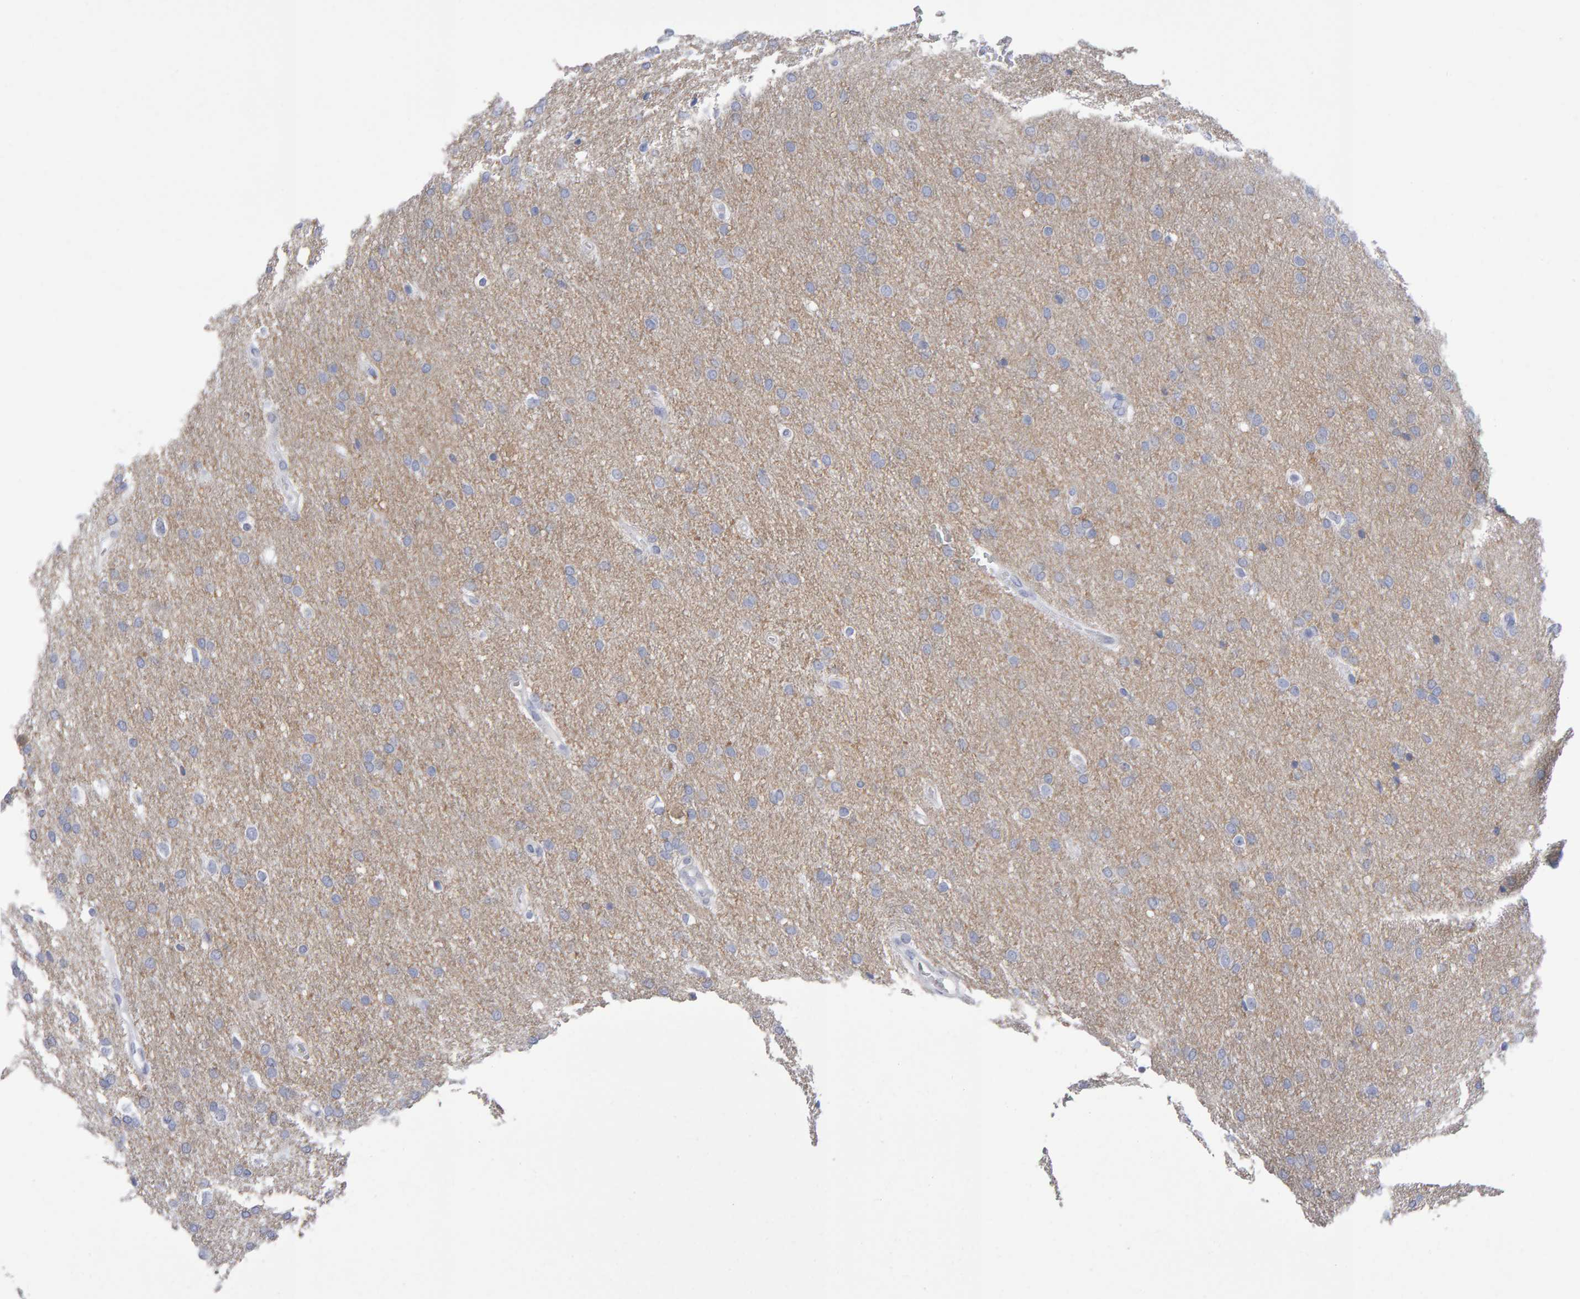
{"staining": {"intensity": "negative", "quantity": "none", "location": "none"}, "tissue": "glioma", "cell_type": "Tumor cells", "image_type": "cancer", "snomed": [{"axis": "morphology", "description": "Glioma, malignant, Low grade"}, {"axis": "topography", "description": "Brain"}], "caption": "High magnification brightfield microscopy of glioma stained with DAB (brown) and counterstained with hematoxylin (blue): tumor cells show no significant positivity.", "gene": "NCDN", "patient": {"sex": "female", "age": 37}}